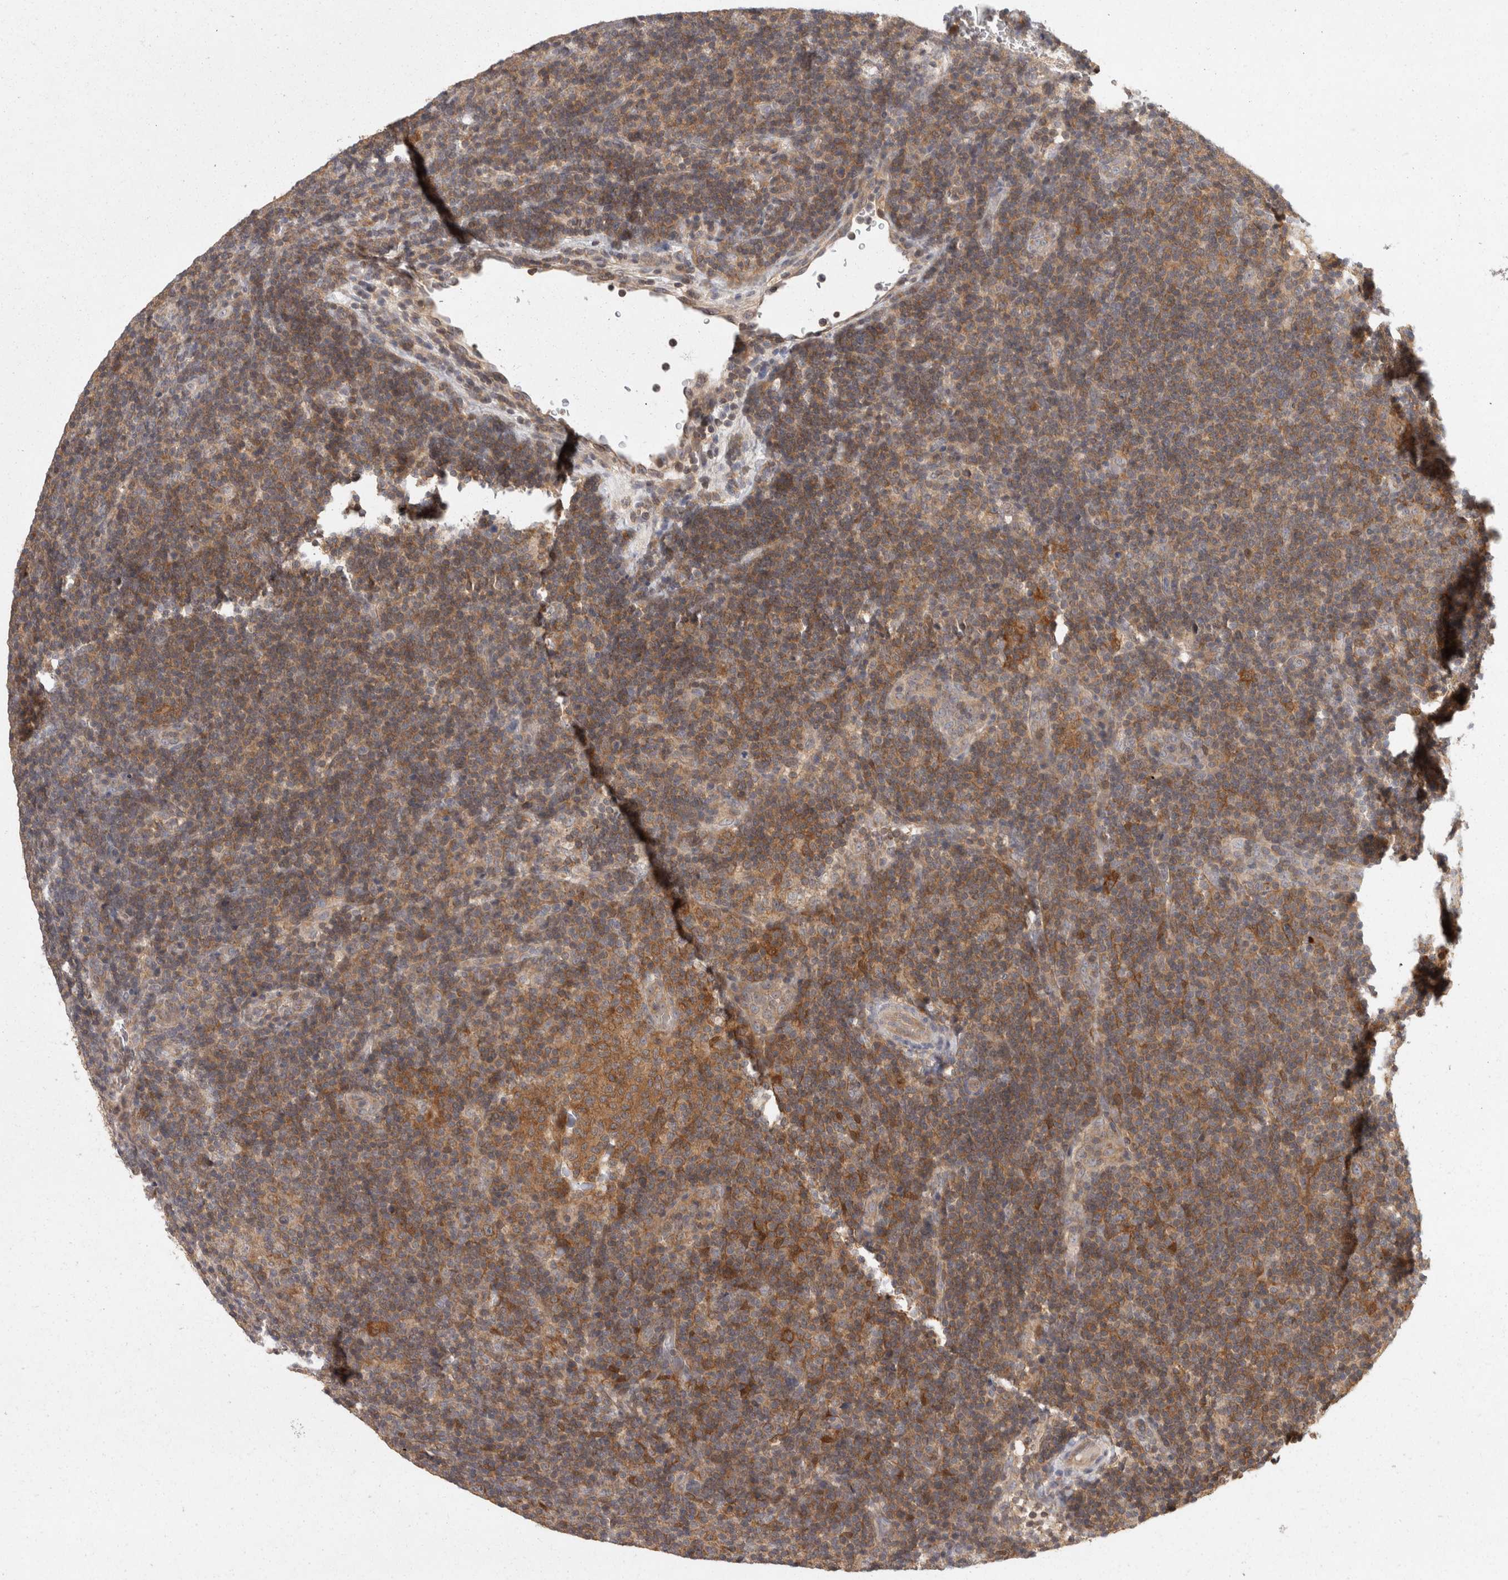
{"staining": {"intensity": "moderate", "quantity": ">75%", "location": "cytoplasmic/membranous"}, "tissue": "lymphoma", "cell_type": "Tumor cells", "image_type": "cancer", "snomed": [{"axis": "morphology", "description": "Hodgkin's disease, NOS"}, {"axis": "topography", "description": "Lymph node"}], "caption": "Immunohistochemistry photomicrograph of neoplastic tissue: human Hodgkin's disease stained using immunohistochemistry demonstrates medium levels of moderate protein expression localized specifically in the cytoplasmic/membranous of tumor cells, appearing as a cytoplasmic/membranous brown color.", "gene": "ACAT2", "patient": {"sex": "female", "age": 57}}